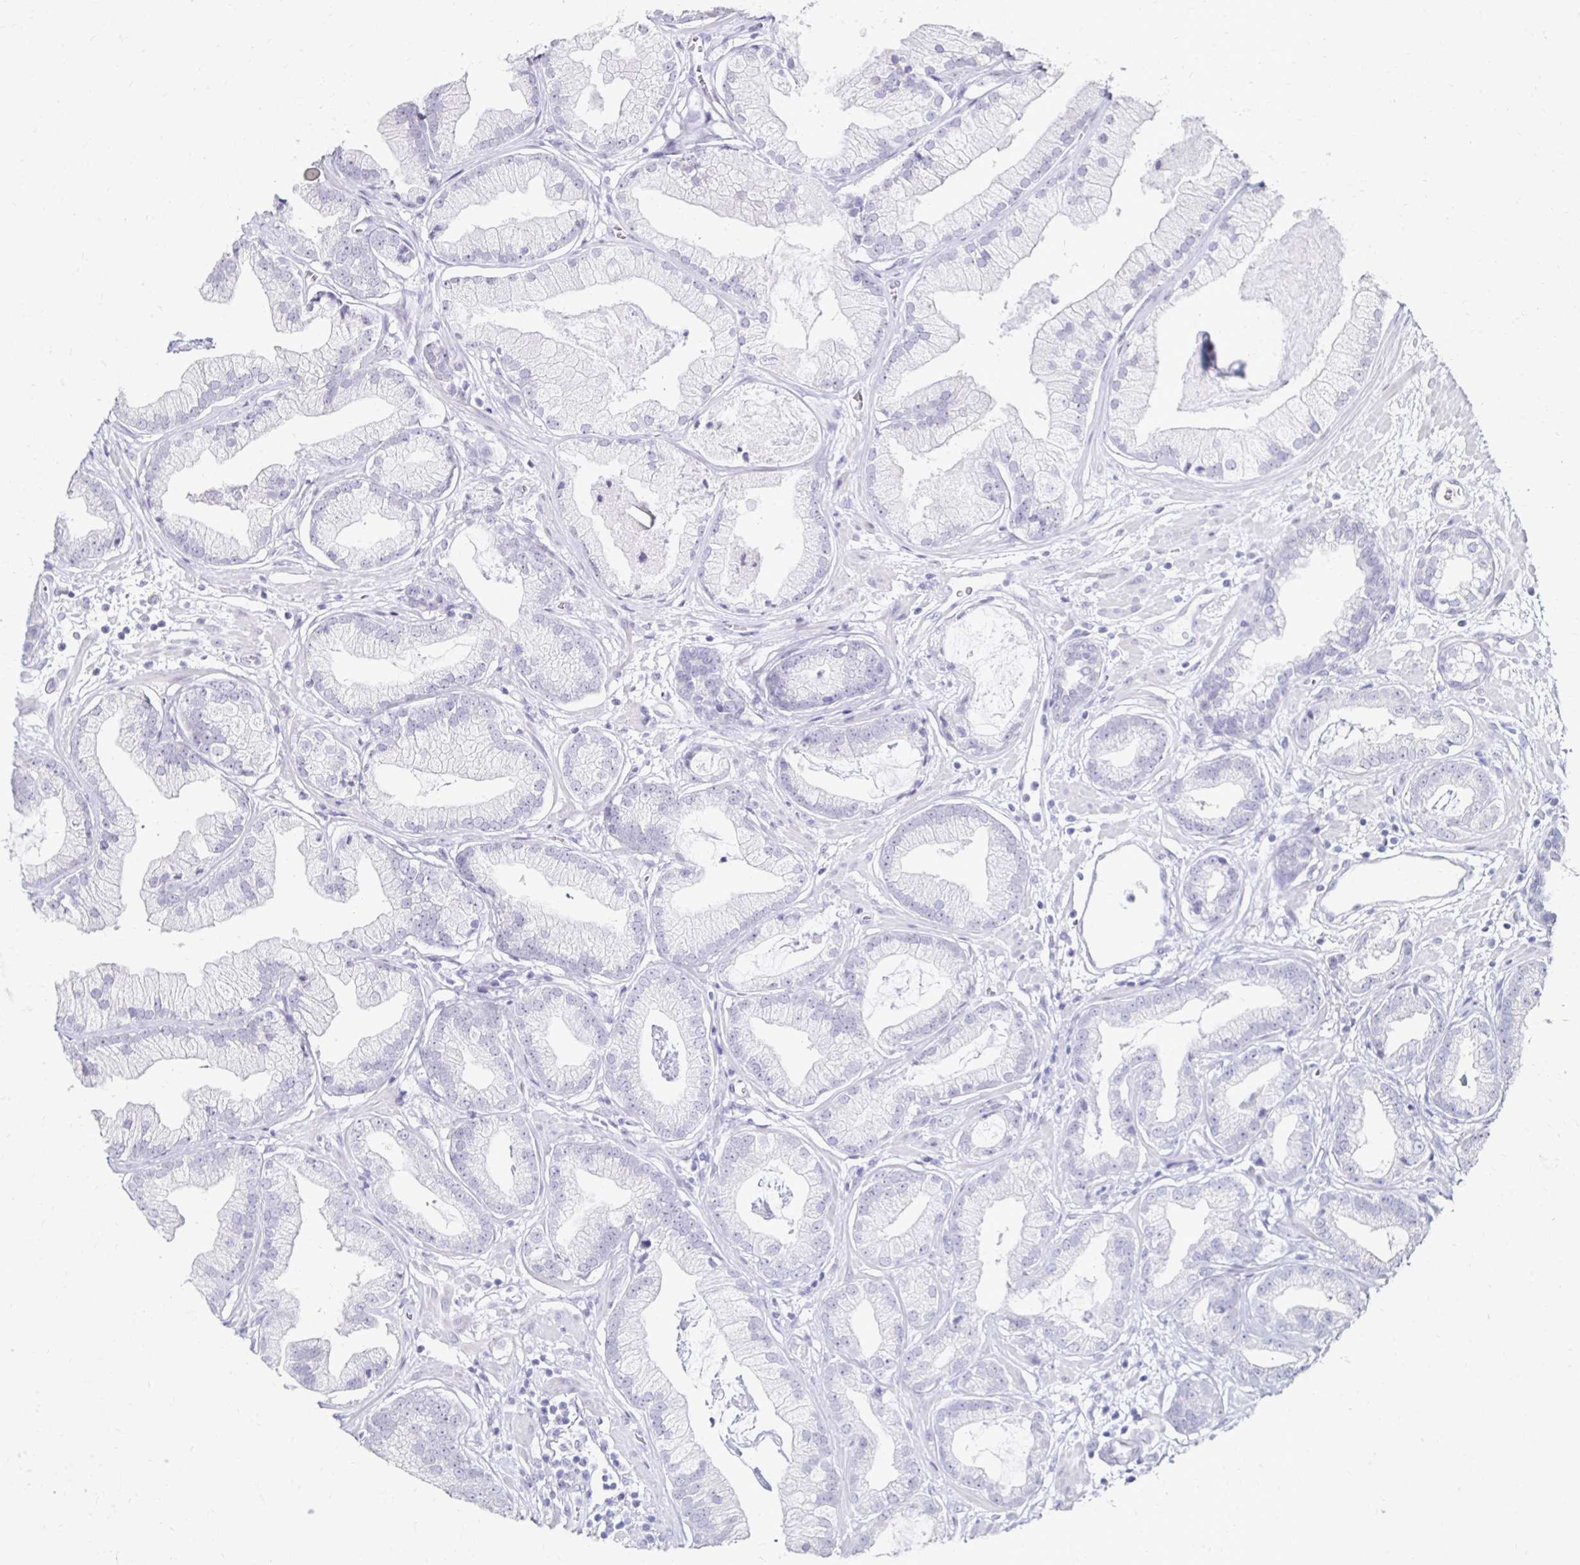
{"staining": {"intensity": "negative", "quantity": "none", "location": "none"}, "tissue": "prostate cancer", "cell_type": "Tumor cells", "image_type": "cancer", "snomed": [{"axis": "morphology", "description": "Adenocarcinoma, Low grade"}, {"axis": "topography", "description": "Prostate"}], "caption": "Immunohistochemistry (IHC) histopathology image of neoplastic tissue: adenocarcinoma (low-grade) (prostate) stained with DAB exhibits no significant protein positivity in tumor cells.", "gene": "TOMM34", "patient": {"sex": "male", "age": 62}}